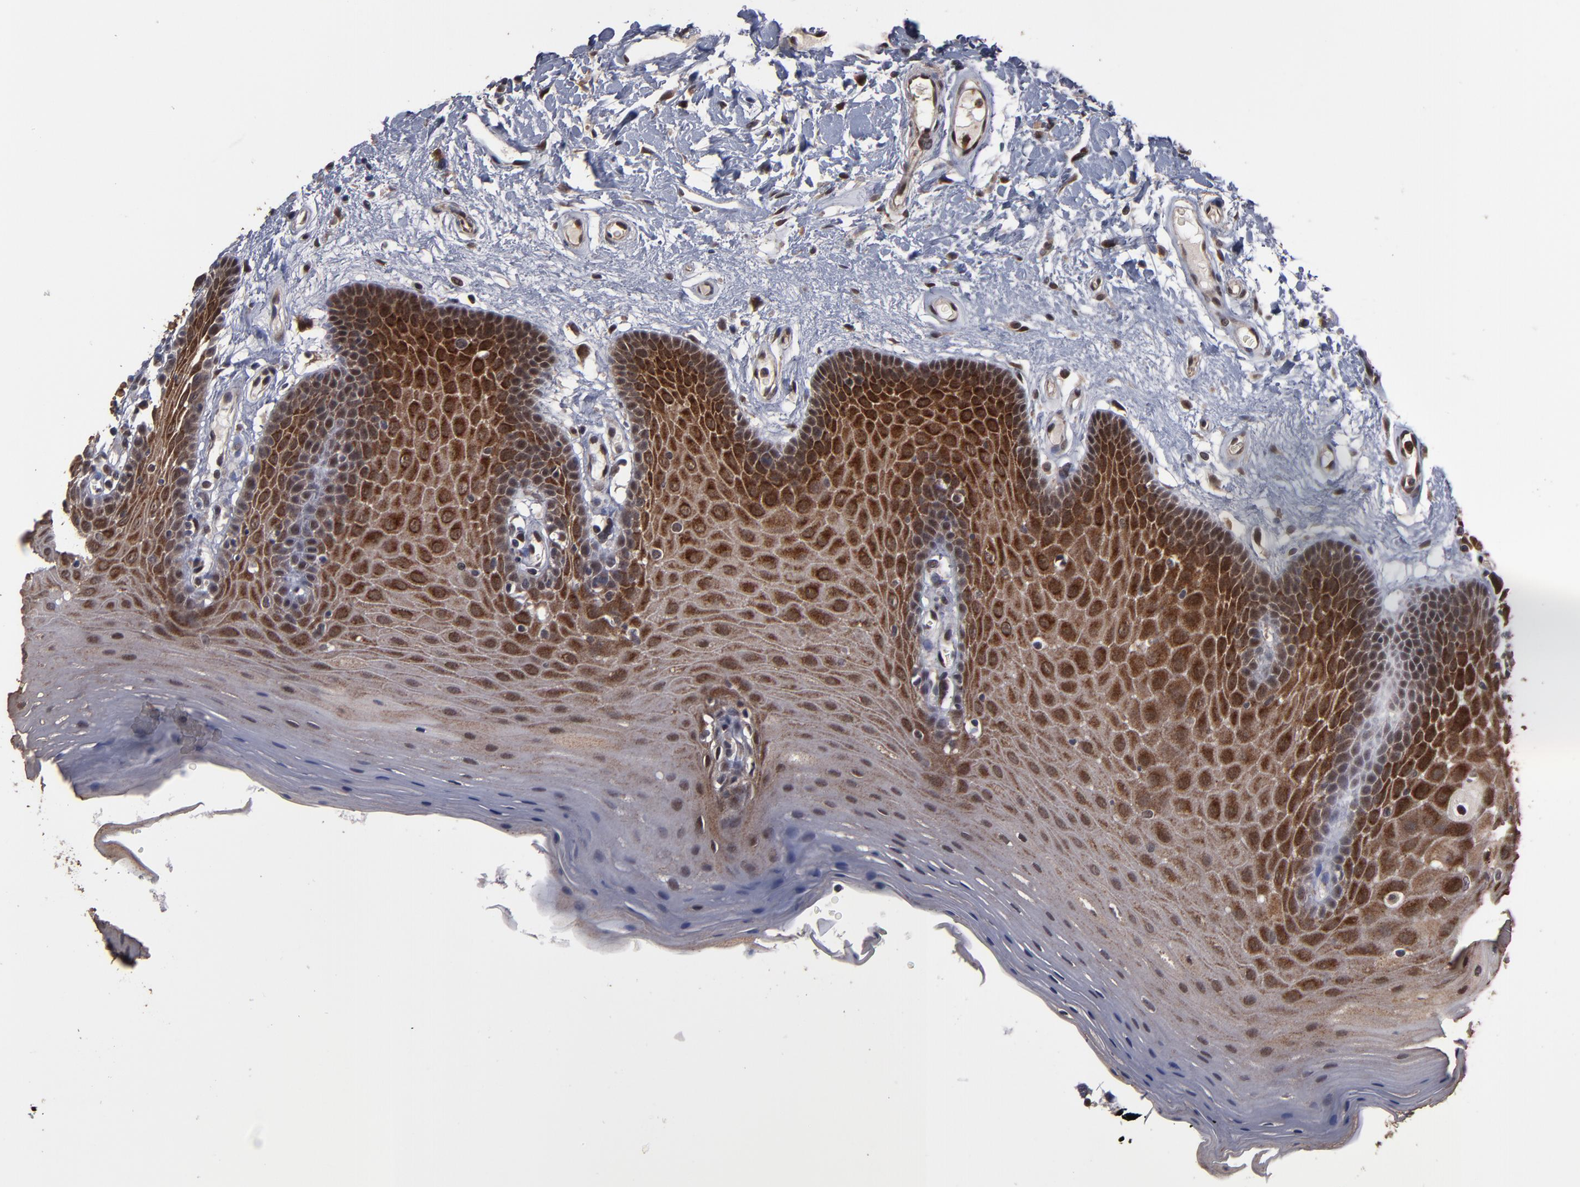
{"staining": {"intensity": "moderate", "quantity": "25%-75%", "location": "cytoplasmic/membranous,nuclear"}, "tissue": "oral mucosa", "cell_type": "Squamous epithelial cells", "image_type": "normal", "snomed": [{"axis": "morphology", "description": "Normal tissue, NOS"}, {"axis": "morphology", "description": "Squamous cell carcinoma, NOS"}, {"axis": "topography", "description": "Skeletal muscle"}, {"axis": "topography", "description": "Oral tissue"}, {"axis": "topography", "description": "Head-Neck"}], "caption": "Immunohistochemistry histopathology image of benign oral mucosa: oral mucosa stained using immunohistochemistry exhibits medium levels of moderate protein expression localized specifically in the cytoplasmic/membranous,nuclear of squamous epithelial cells, appearing as a cytoplasmic/membranous,nuclear brown color.", "gene": "CUL5", "patient": {"sex": "male", "age": 71}}